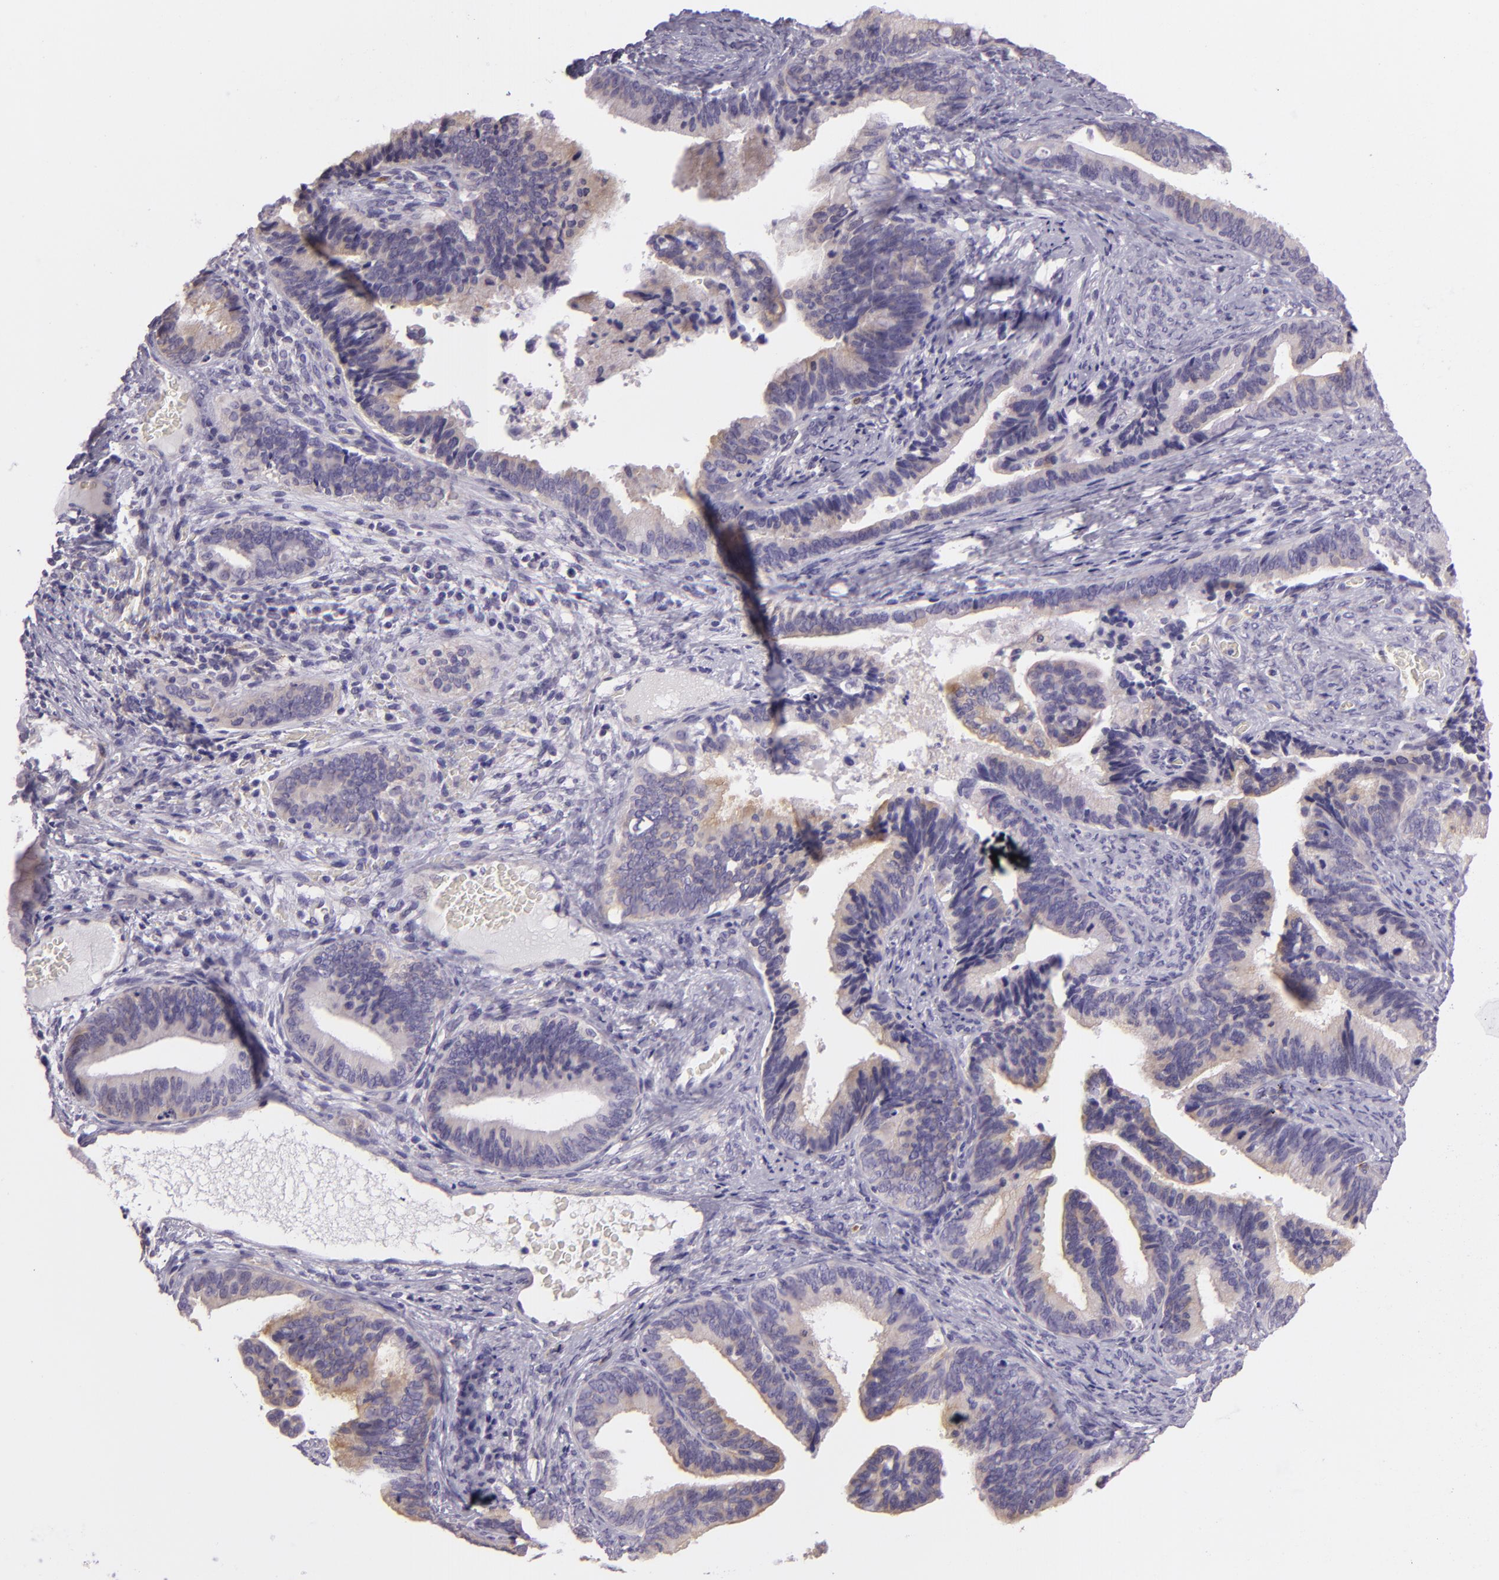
{"staining": {"intensity": "negative", "quantity": "none", "location": "none"}, "tissue": "cervical cancer", "cell_type": "Tumor cells", "image_type": "cancer", "snomed": [{"axis": "morphology", "description": "Adenocarcinoma, NOS"}, {"axis": "topography", "description": "Cervix"}], "caption": "Immunohistochemistry of adenocarcinoma (cervical) exhibits no staining in tumor cells.", "gene": "ZC3H7B", "patient": {"sex": "female", "age": 47}}